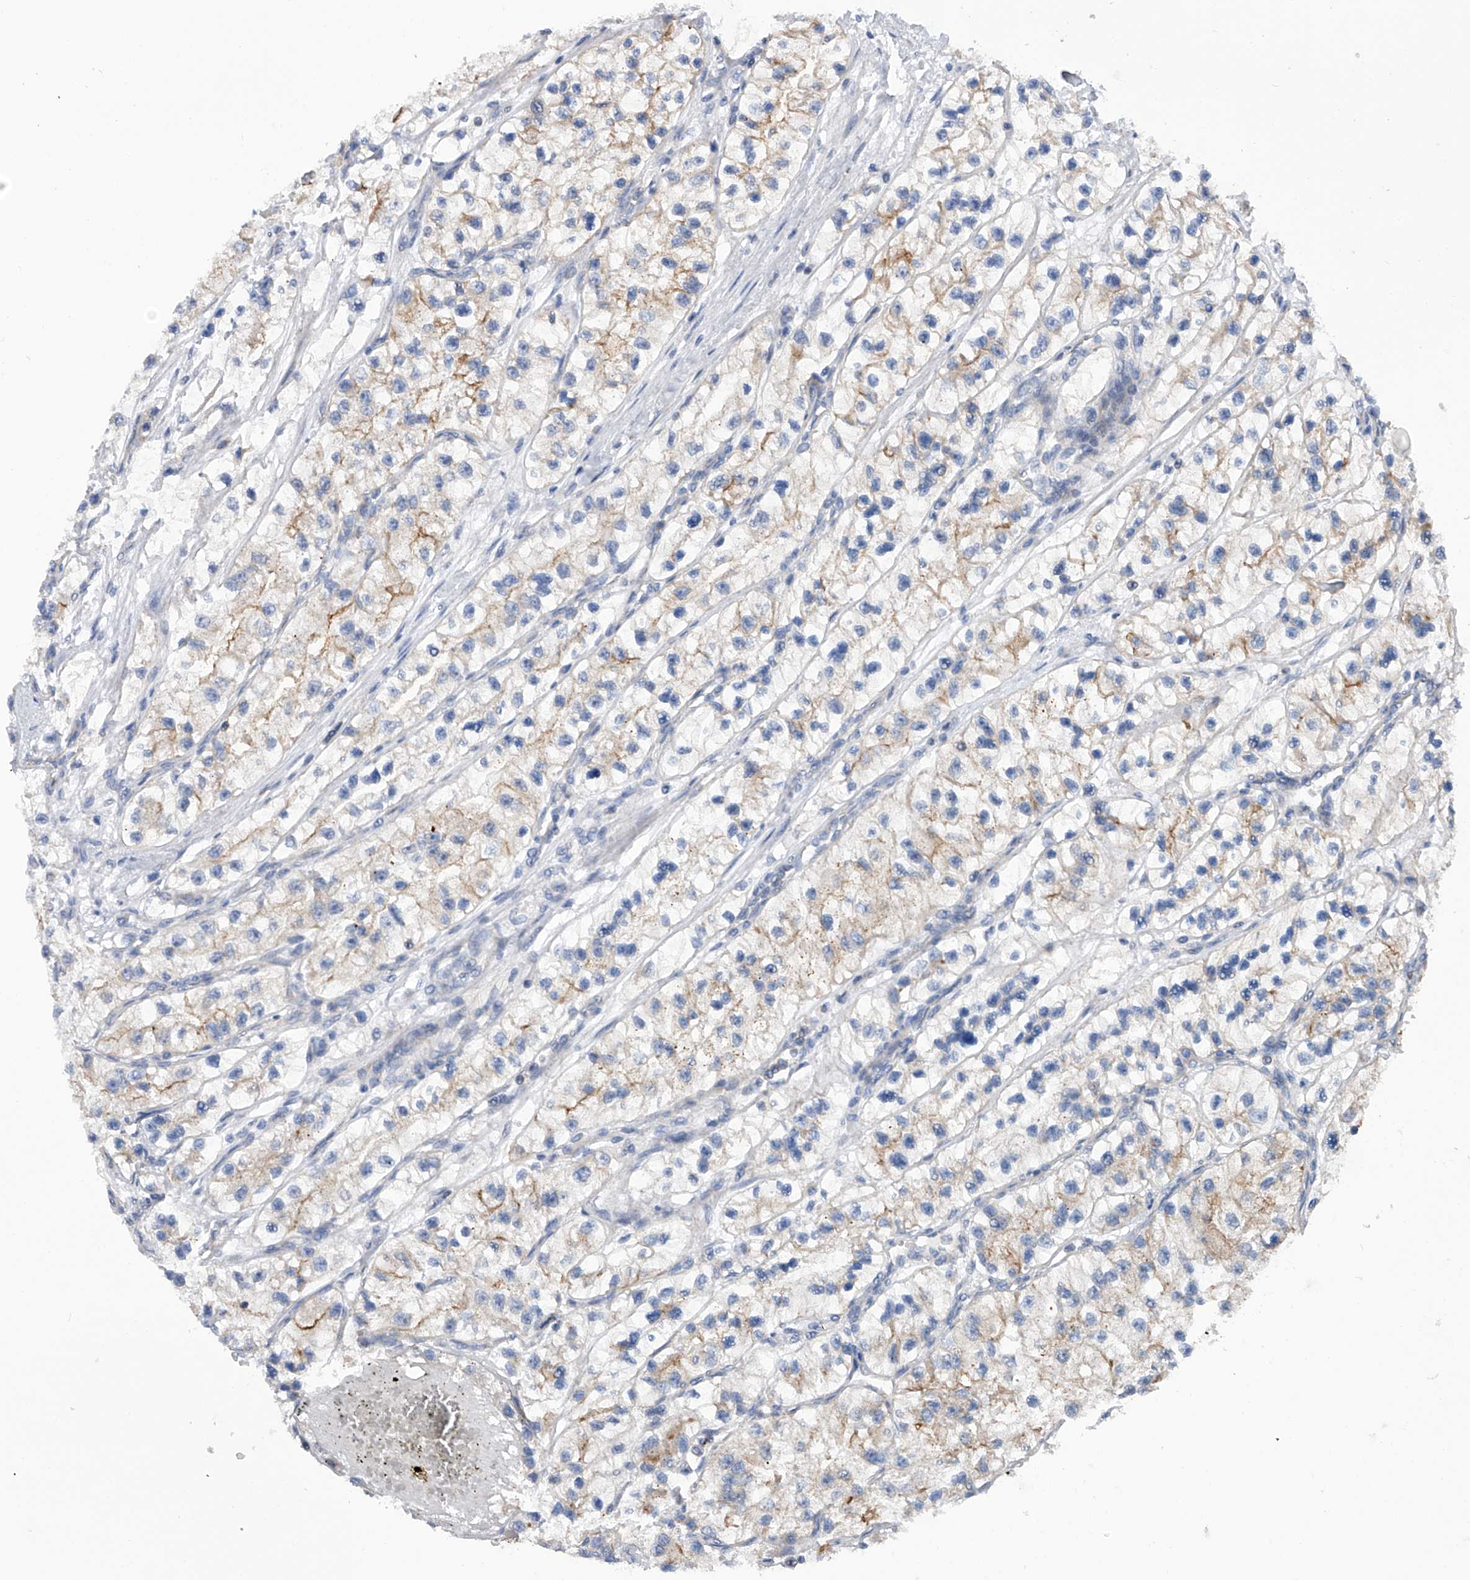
{"staining": {"intensity": "weak", "quantity": "25%-75%", "location": "cytoplasmic/membranous"}, "tissue": "renal cancer", "cell_type": "Tumor cells", "image_type": "cancer", "snomed": [{"axis": "morphology", "description": "Adenocarcinoma, NOS"}, {"axis": "topography", "description": "Kidney"}], "caption": "There is low levels of weak cytoplasmic/membranous staining in tumor cells of renal cancer, as demonstrated by immunohistochemical staining (brown color).", "gene": "MLYCD", "patient": {"sex": "female", "age": 57}}